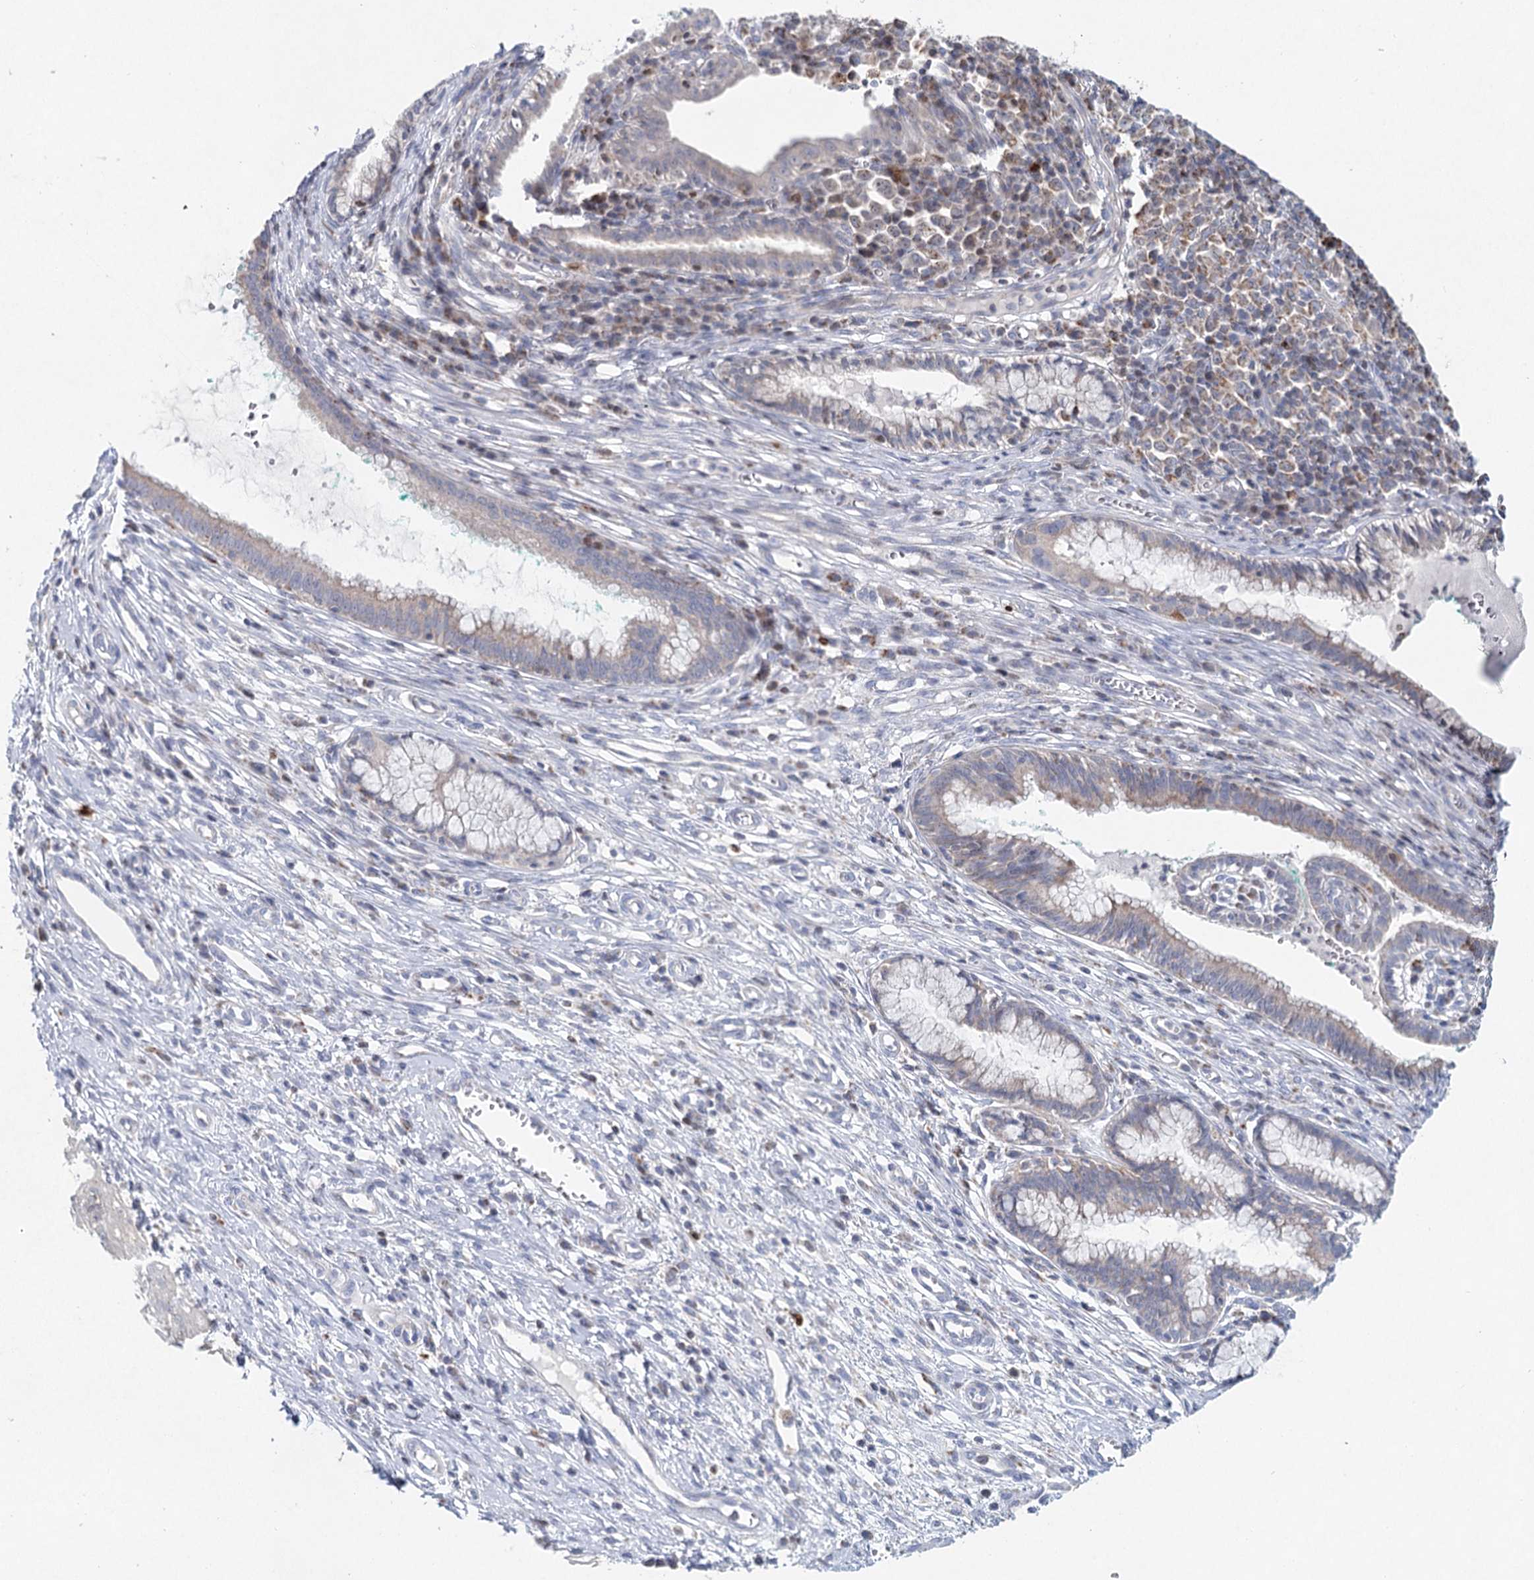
{"staining": {"intensity": "weak", "quantity": "<25%", "location": "cytoplasmic/membranous"}, "tissue": "cervix", "cell_type": "Glandular cells", "image_type": "normal", "snomed": [{"axis": "morphology", "description": "Normal tissue, NOS"}, {"axis": "morphology", "description": "Adenocarcinoma, NOS"}, {"axis": "topography", "description": "Cervix"}], "caption": "The histopathology image exhibits no significant positivity in glandular cells of cervix.", "gene": "XPO6", "patient": {"sex": "female", "age": 29}}